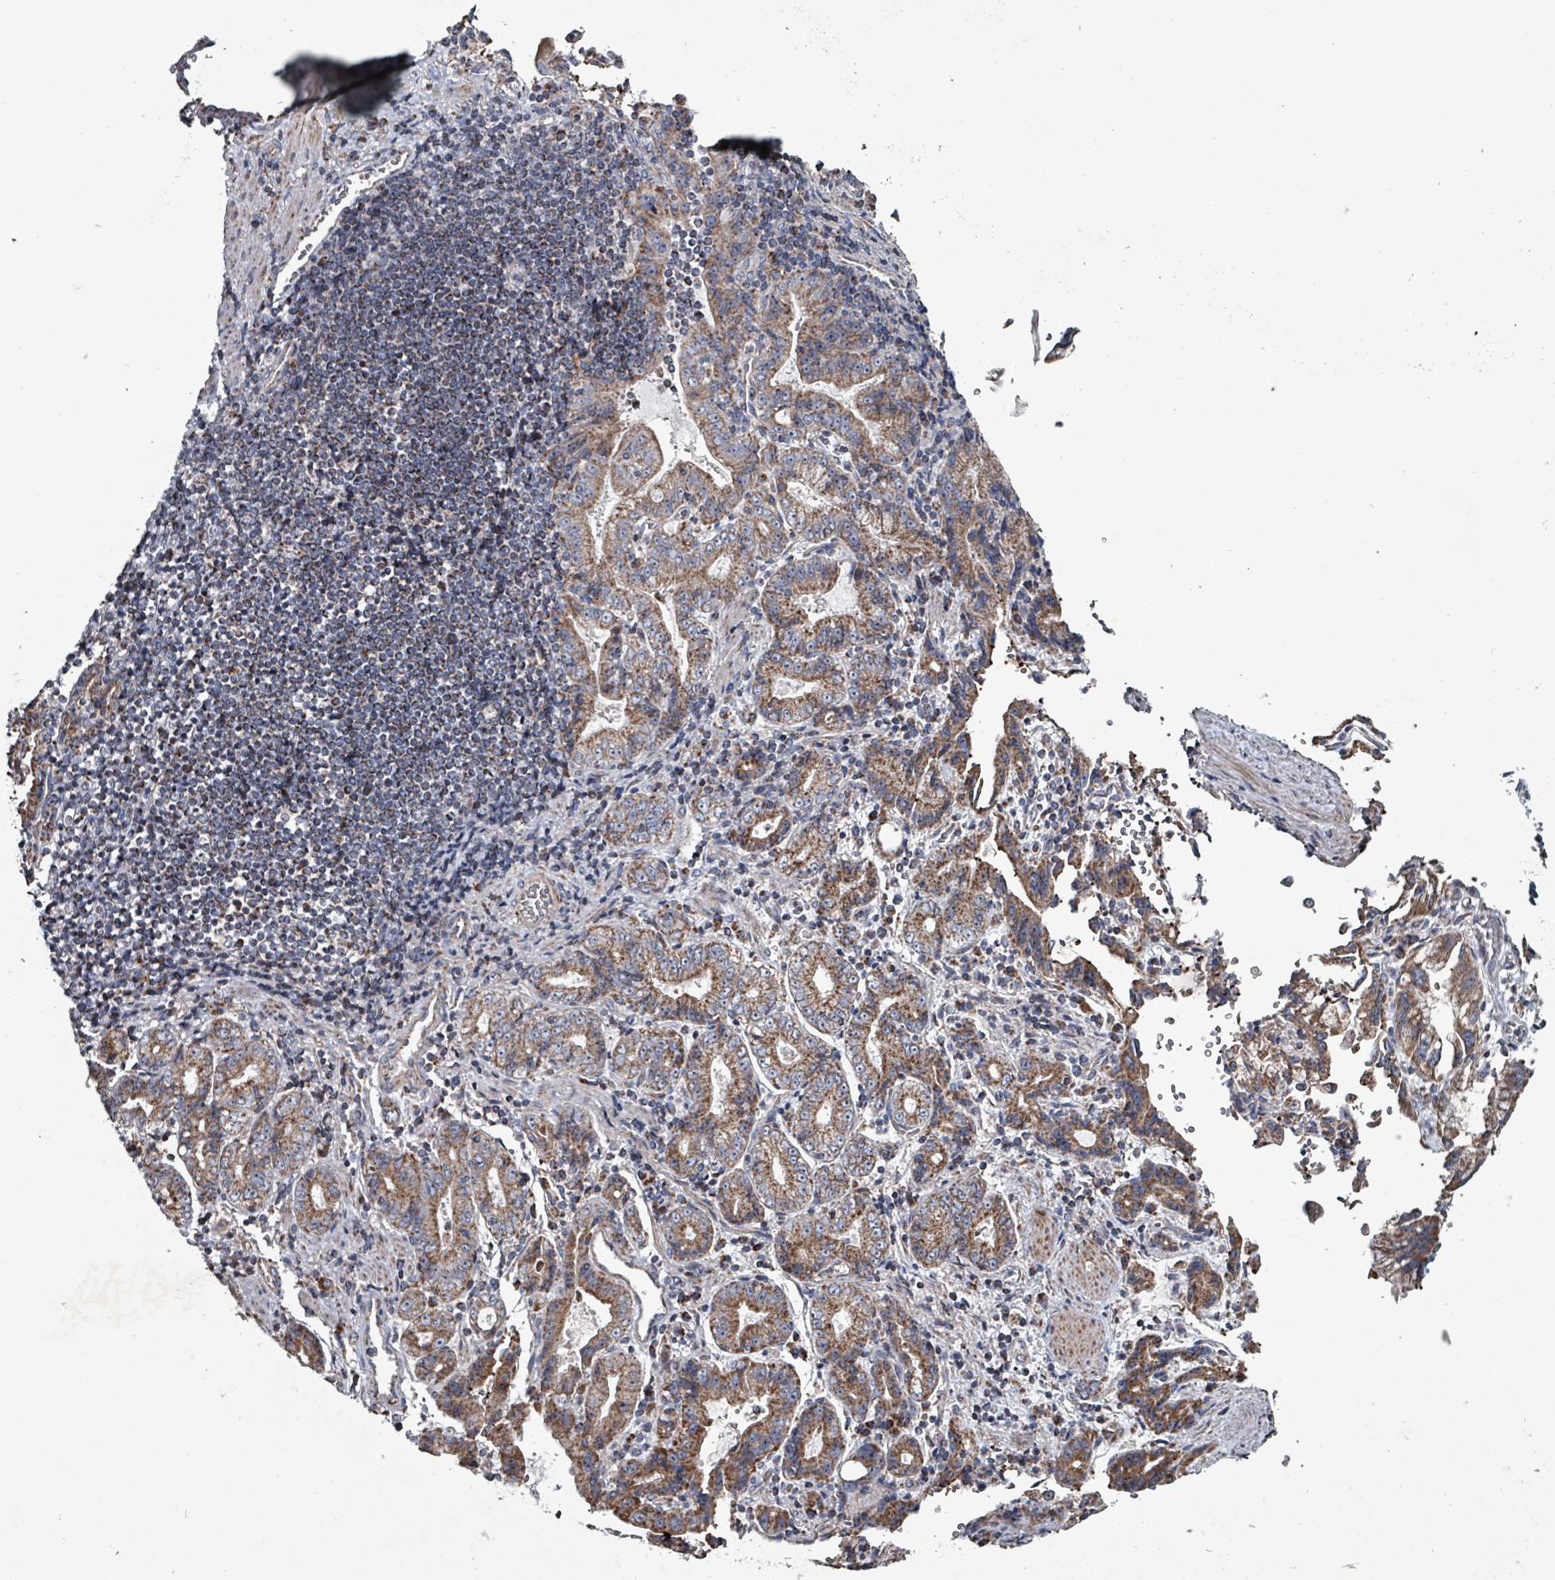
{"staining": {"intensity": "moderate", "quantity": ">75%", "location": "cytoplasmic/membranous"}, "tissue": "stomach cancer", "cell_type": "Tumor cells", "image_type": "cancer", "snomed": [{"axis": "morphology", "description": "Adenocarcinoma, NOS"}, {"axis": "topography", "description": "Stomach"}], "caption": "Immunohistochemical staining of stomach cancer exhibits moderate cytoplasmic/membranous protein positivity in approximately >75% of tumor cells. The protein is stained brown, and the nuclei are stained in blue (DAB IHC with brightfield microscopy, high magnification).", "gene": "ABHD18", "patient": {"sex": "male", "age": 62}}